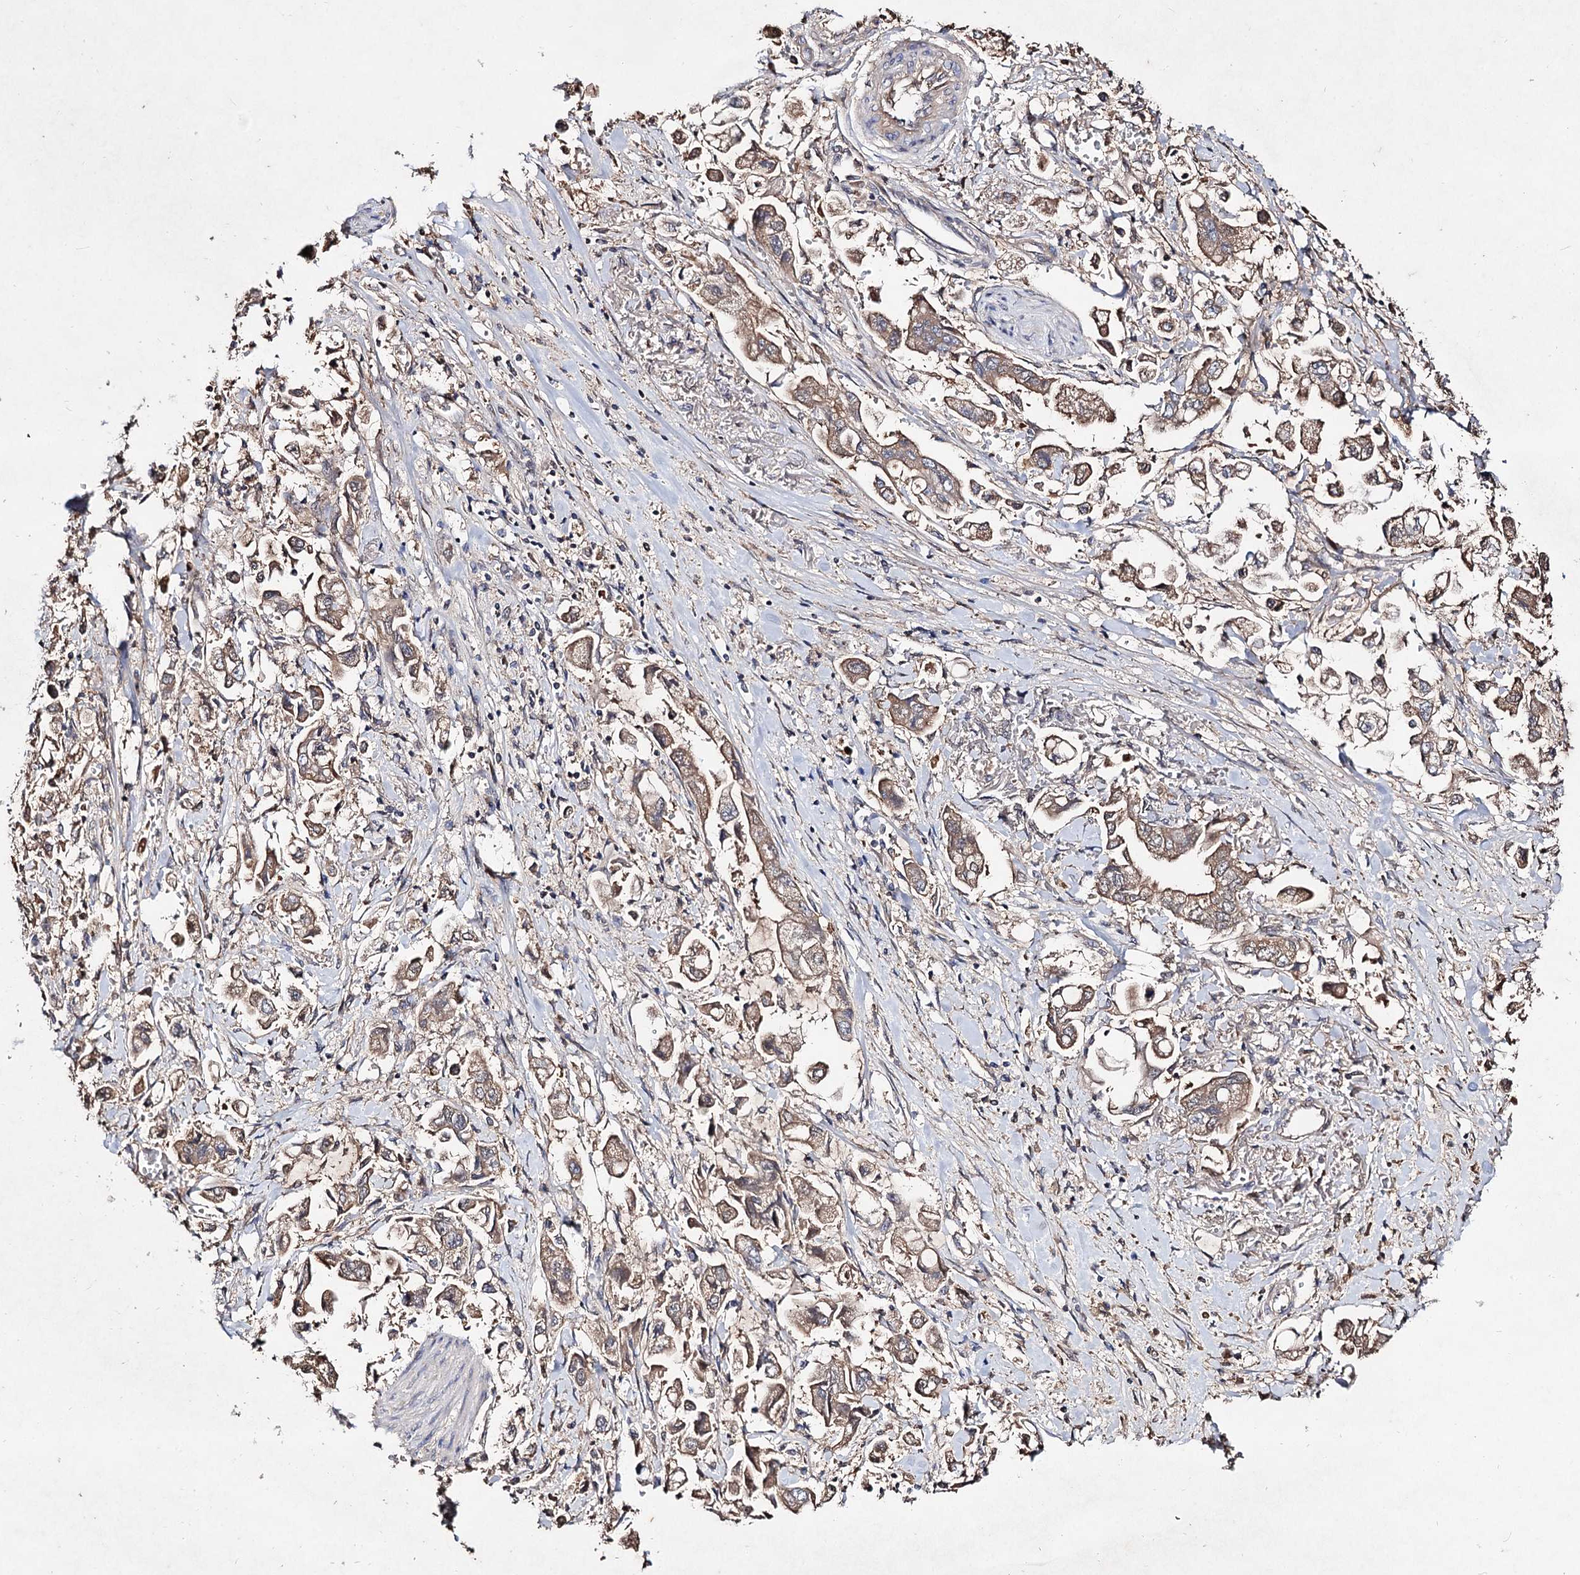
{"staining": {"intensity": "moderate", "quantity": ">75%", "location": "cytoplasmic/membranous"}, "tissue": "stomach cancer", "cell_type": "Tumor cells", "image_type": "cancer", "snomed": [{"axis": "morphology", "description": "Adenocarcinoma, NOS"}, {"axis": "topography", "description": "Stomach"}], "caption": "Adenocarcinoma (stomach) stained with DAB IHC shows medium levels of moderate cytoplasmic/membranous expression in approximately >75% of tumor cells. The staining was performed using DAB, with brown indicating positive protein expression. Nuclei are stained blue with hematoxylin.", "gene": "ARFIP2", "patient": {"sex": "male", "age": 62}}